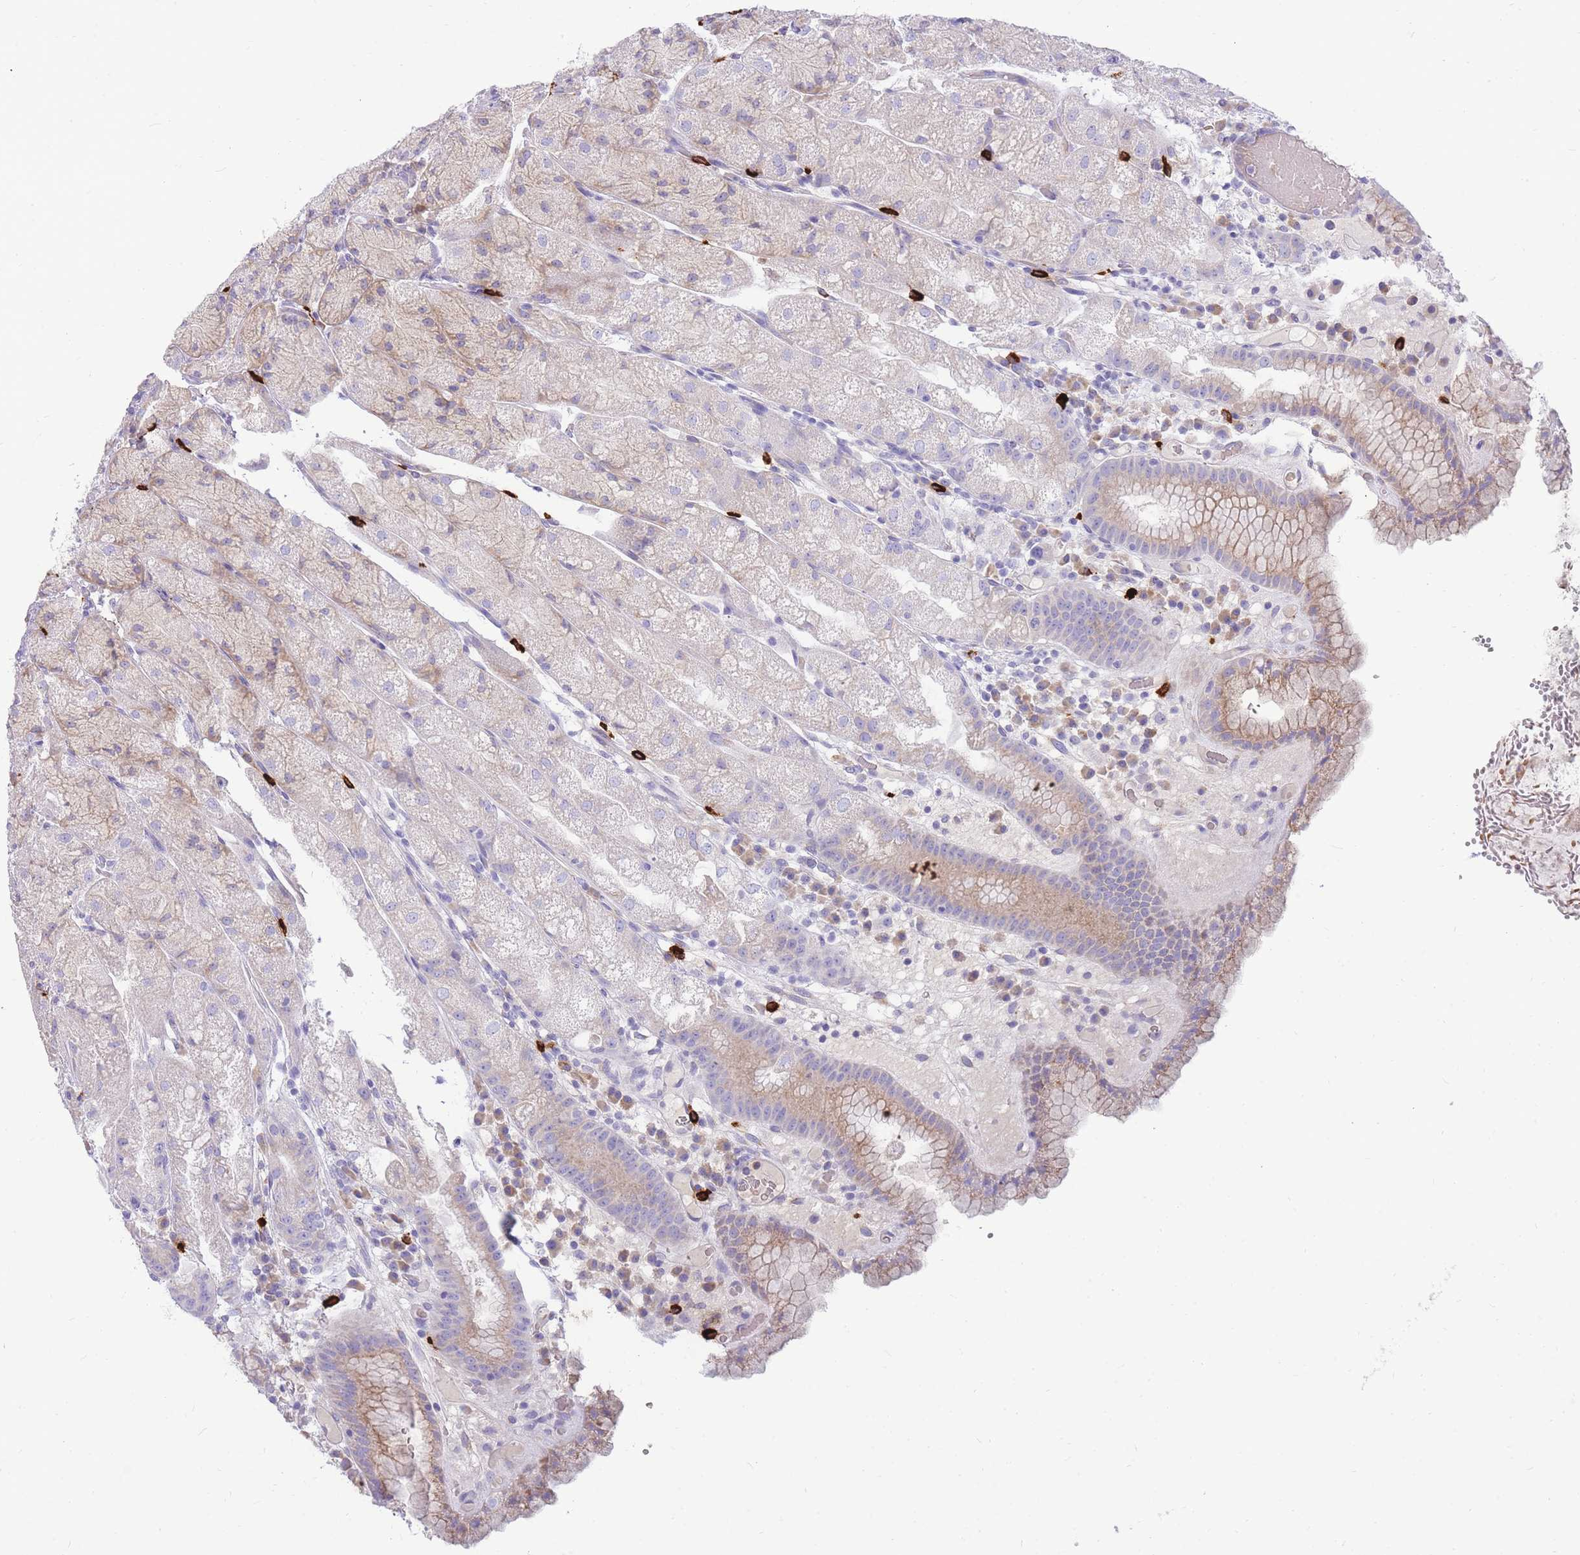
{"staining": {"intensity": "weak", "quantity": "25%-75%", "location": "cytoplasmic/membranous"}, "tissue": "stomach", "cell_type": "Glandular cells", "image_type": "normal", "snomed": [{"axis": "morphology", "description": "Normal tissue, NOS"}, {"axis": "topography", "description": "Stomach, upper"}], "caption": "DAB (3,3'-diaminobenzidine) immunohistochemical staining of normal stomach exhibits weak cytoplasmic/membranous protein staining in about 25%-75% of glandular cells.", "gene": "TPSAB1", "patient": {"sex": "male", "age": 52}}